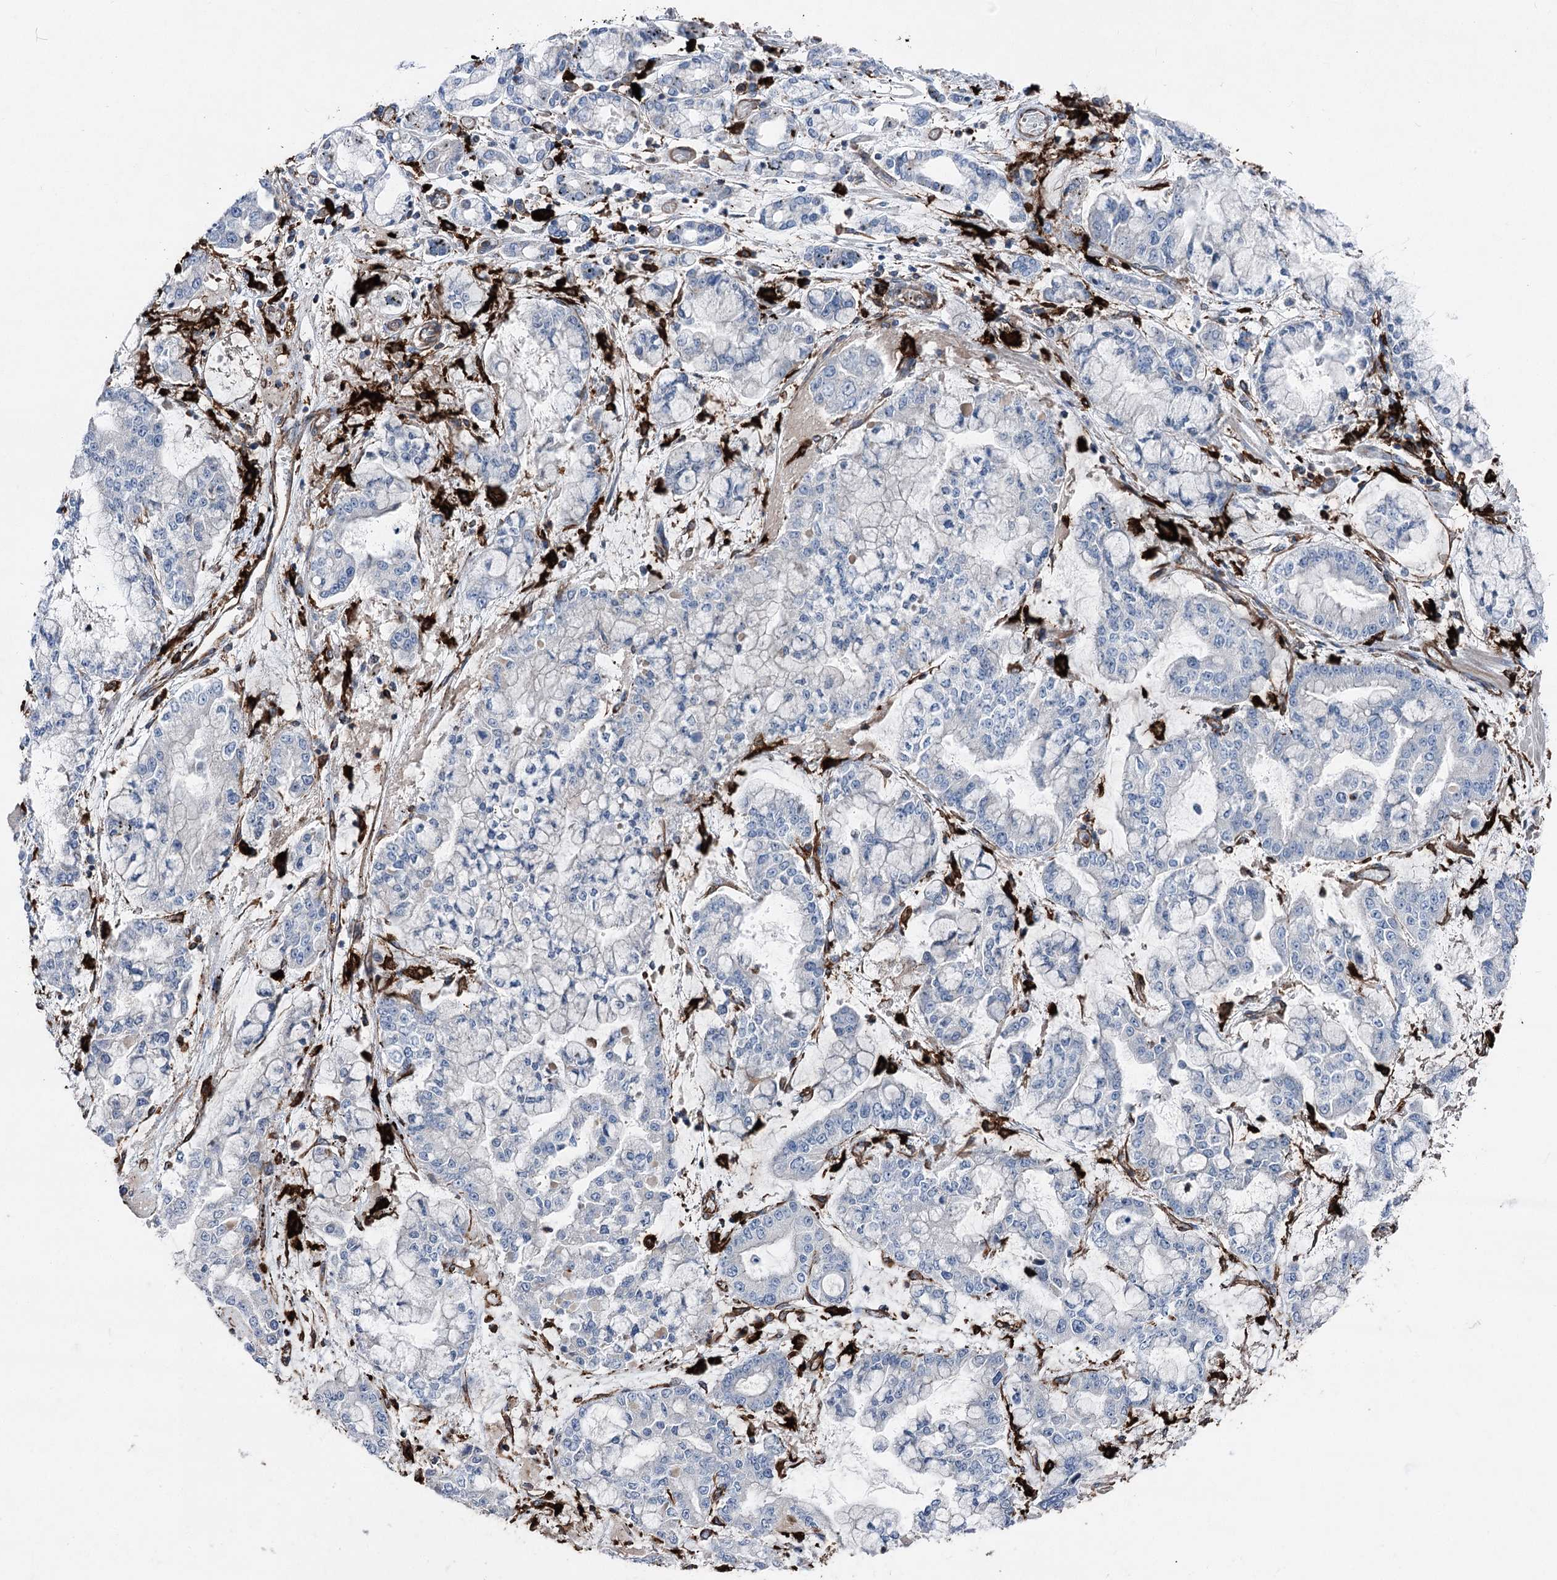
{"staining": {"intensity": "negative", "quantity": "none", "location": "none"}, "tissue": "stomach cancer", "cell_type": "Tumor cells", "image_type": "cancer", "snomed": [{"axis": "morphology", "description": "Normal tissue, NOS"}, {"axis": "morphology", "description": "Adenocarcinoma, NOS"}, {"axis": "topography", "description": "Stomach, upper"}, {"axis": "topography", "description": "Stomach"}], "caption": "DAB immunohistochemical staining of adenocarcinoma (stomach) reveals no significant staining in tumor cells. The staining was performed using DAB to visualize the protein expression in brown, while the nuclei were stained in blue with hematoxylin (Magnification: 20x).", "gene": "CLEC4M", "patient": {"sex": "male", "age": 76}}